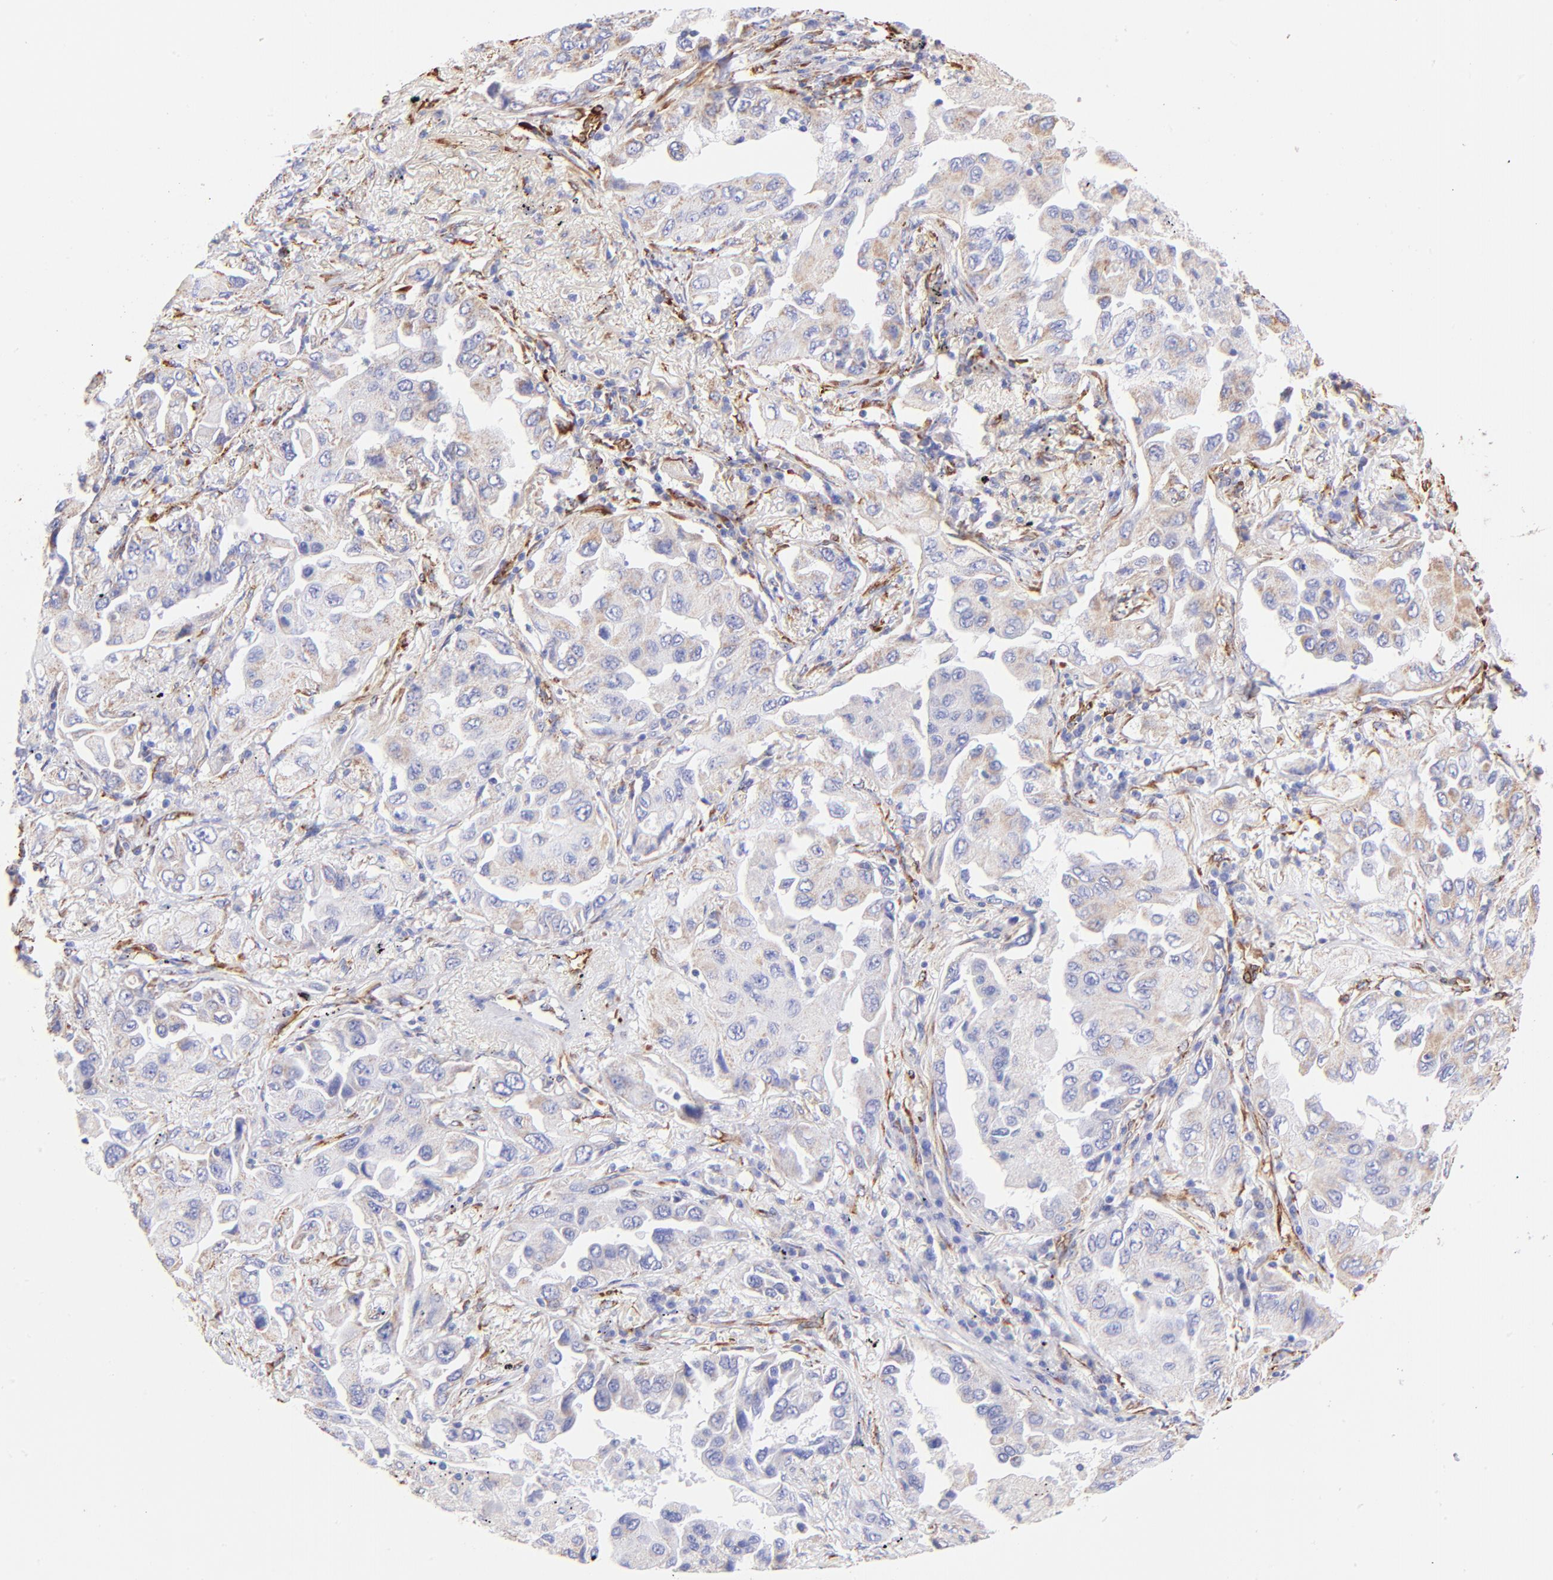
{"staining": {"intensity": "weak", "quantity": ">75%", "location": "cytoplasmic/membranous"}, "tissue": "lung cancer", "cell_type": "Tumor cells", "image_type": "cancer", "snomed": [{"axis": "morphology", "description": "Adenocarcinoma, NOS"}, {"axis": "topography", "description": "Lung"}], "caption": "Protein analysis of lung cancer (adenocarcinoma) tissue shows weak cytoplasmic/membranous positivity in about >75% of tumor cells.", "gene": "SPARC", "patient": {"sex": "female", "age": 65}}